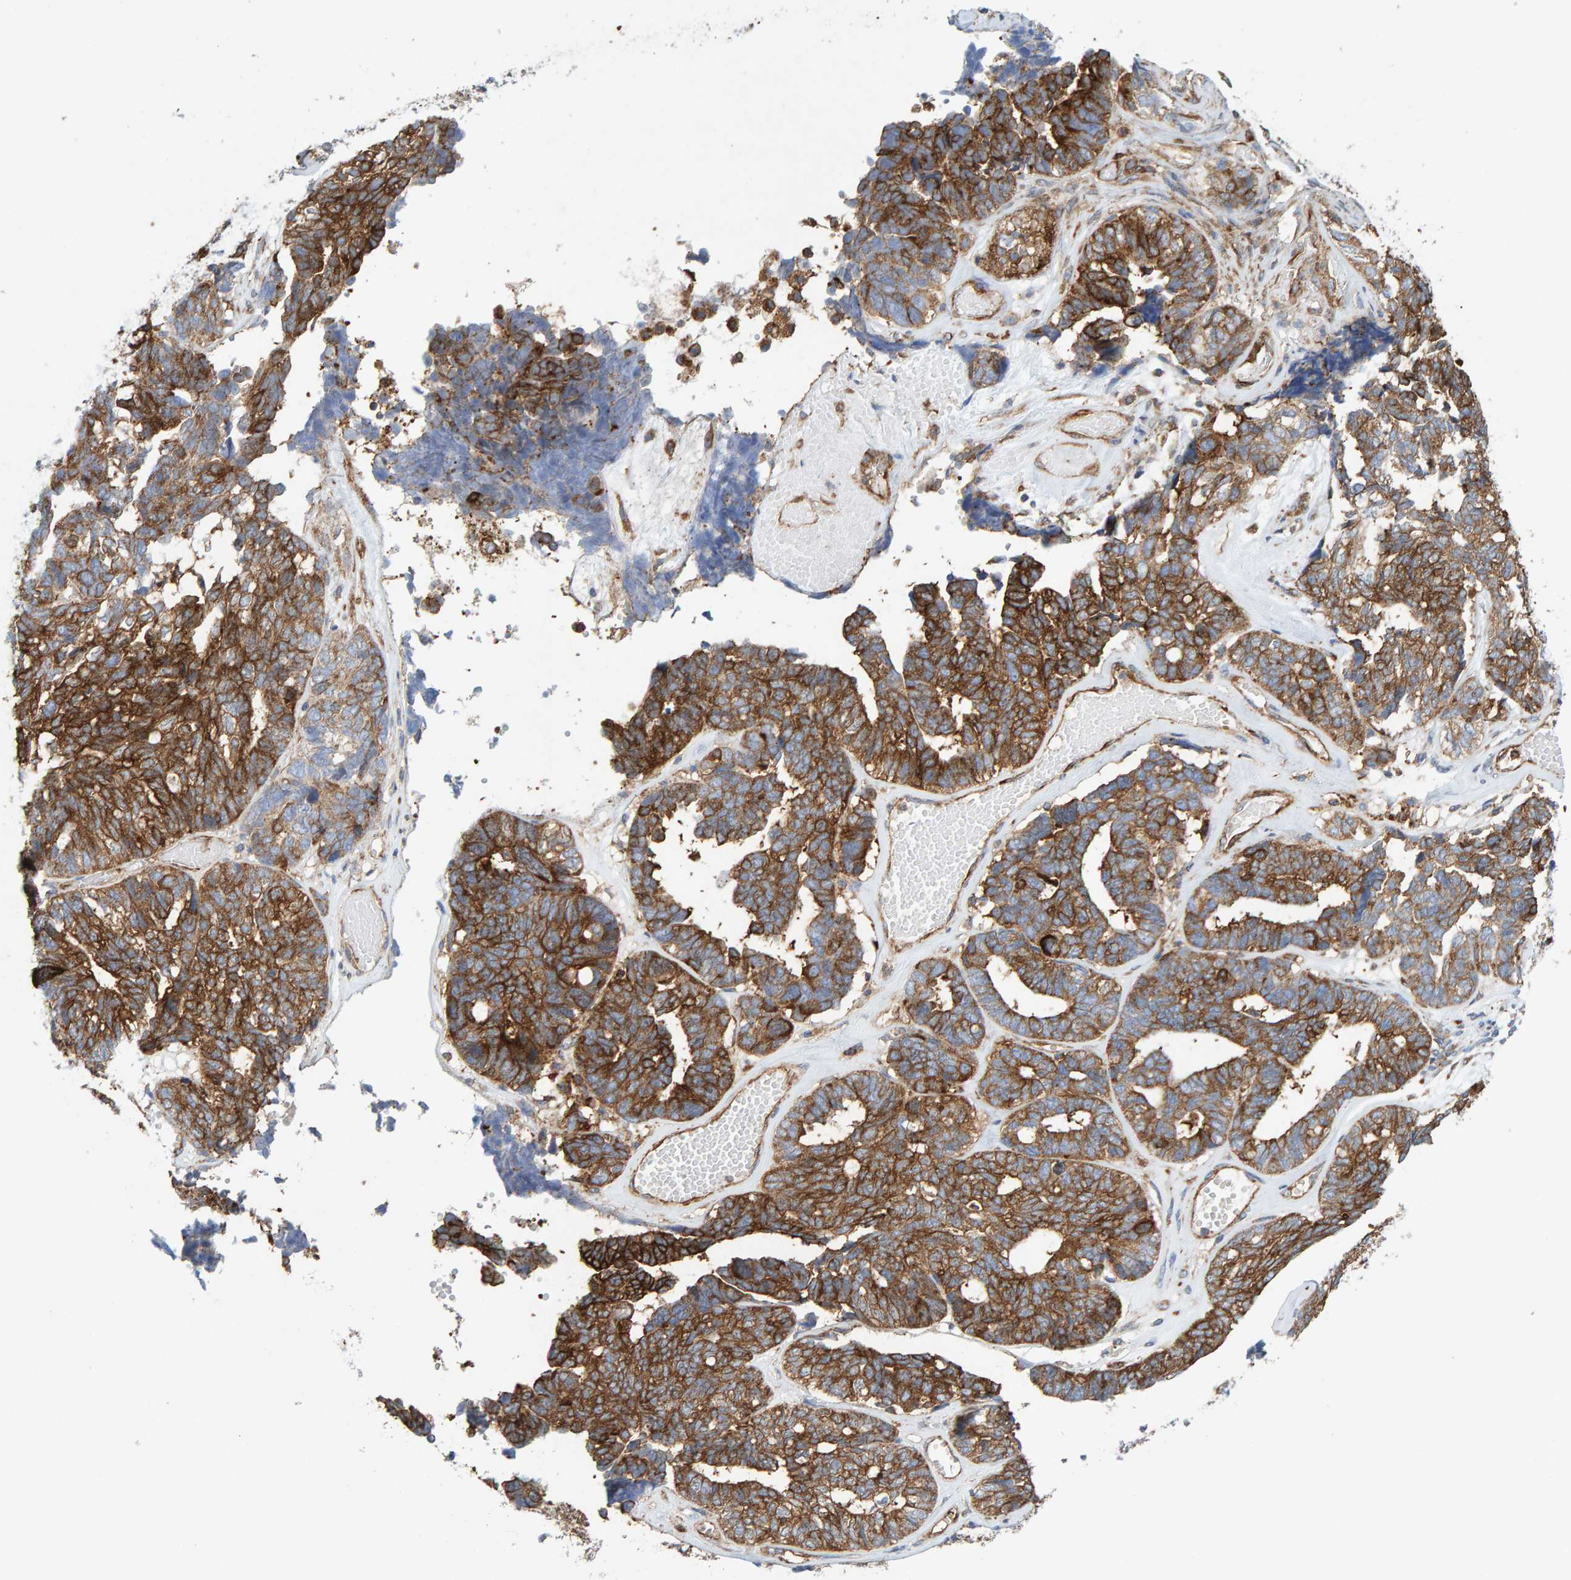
{"staining": {"intensity": "strong", "quantity": ">75%", "location": "cytoplasmic/membranous"}, "tissue": "ovarian cancer", "cell_type": "Tumor cells", "image_type": "cancer", "snomed": [{"axis": "morphology", "description": "Cystadenocarcinoma, serous, NOS"}, {"axis": "topography", "description": "Ovary"}], "caption": "Strong cytoplasmic/membranous positivity is identified in approximately >75% of tumor cells in ovarian cancer (serous cystadenocarcinoma).", "gene": "MVP", "patient": {"sex": "female", "age": 79}}